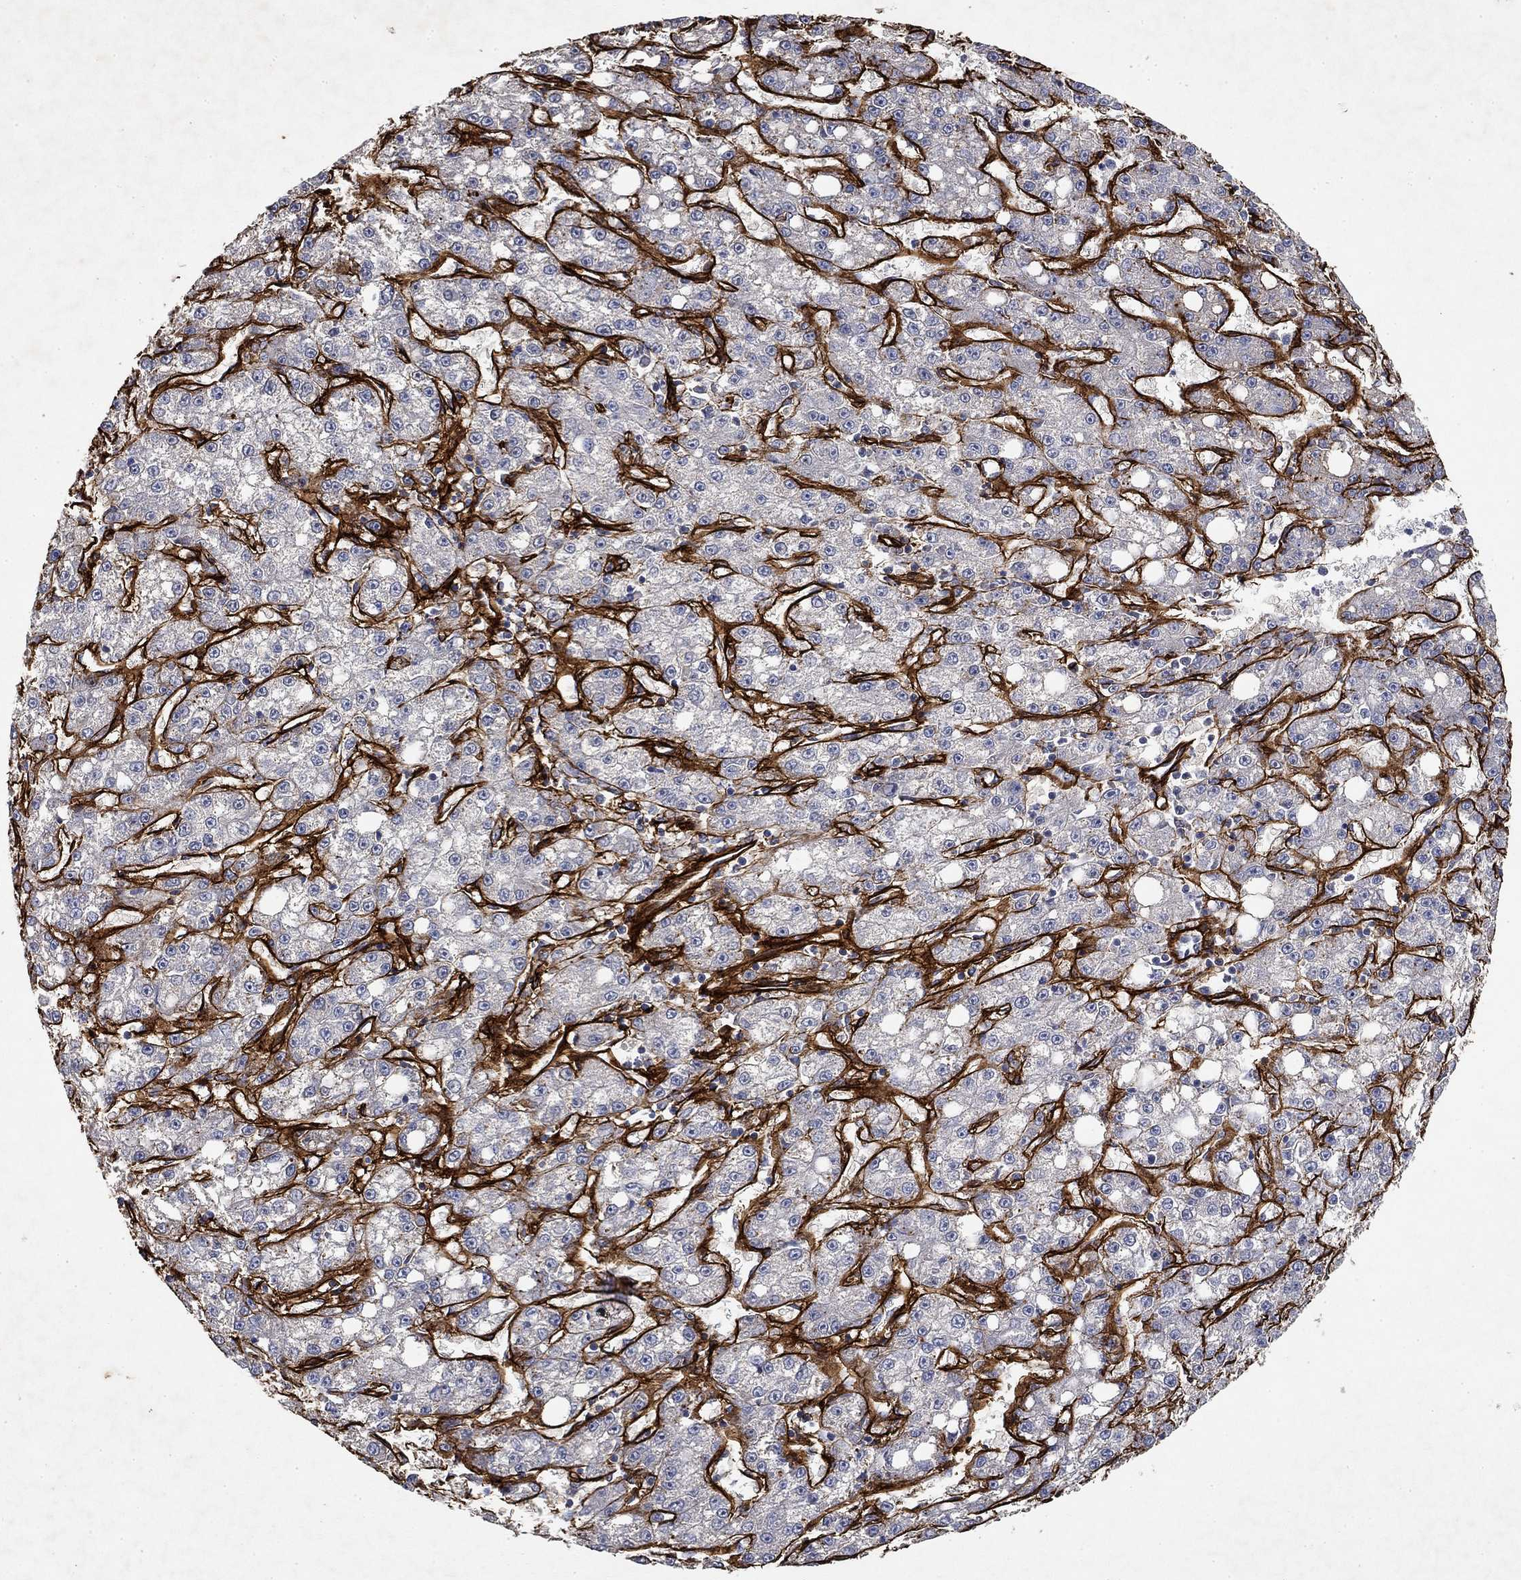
{"staining": {"intensity": "negative", "quantity": "none", "location": "none"}, "tissue": "liver cancer", "cell_type": "Tumor cells", "image_type": "cancer", "snomed": [{"axis": "morphology", "description": "Carcinoma, Hepatocellular, NOS"}, {"axis": "topography", "description": "Liver"}], "caption": "There is no significant expression in tumor cells of hepatocellular carcinoma (liver). (IHC, brightfield microscopy, high magnification).", "gene": "COL4A2", "patient": {"sex": "female", "age": 65}}